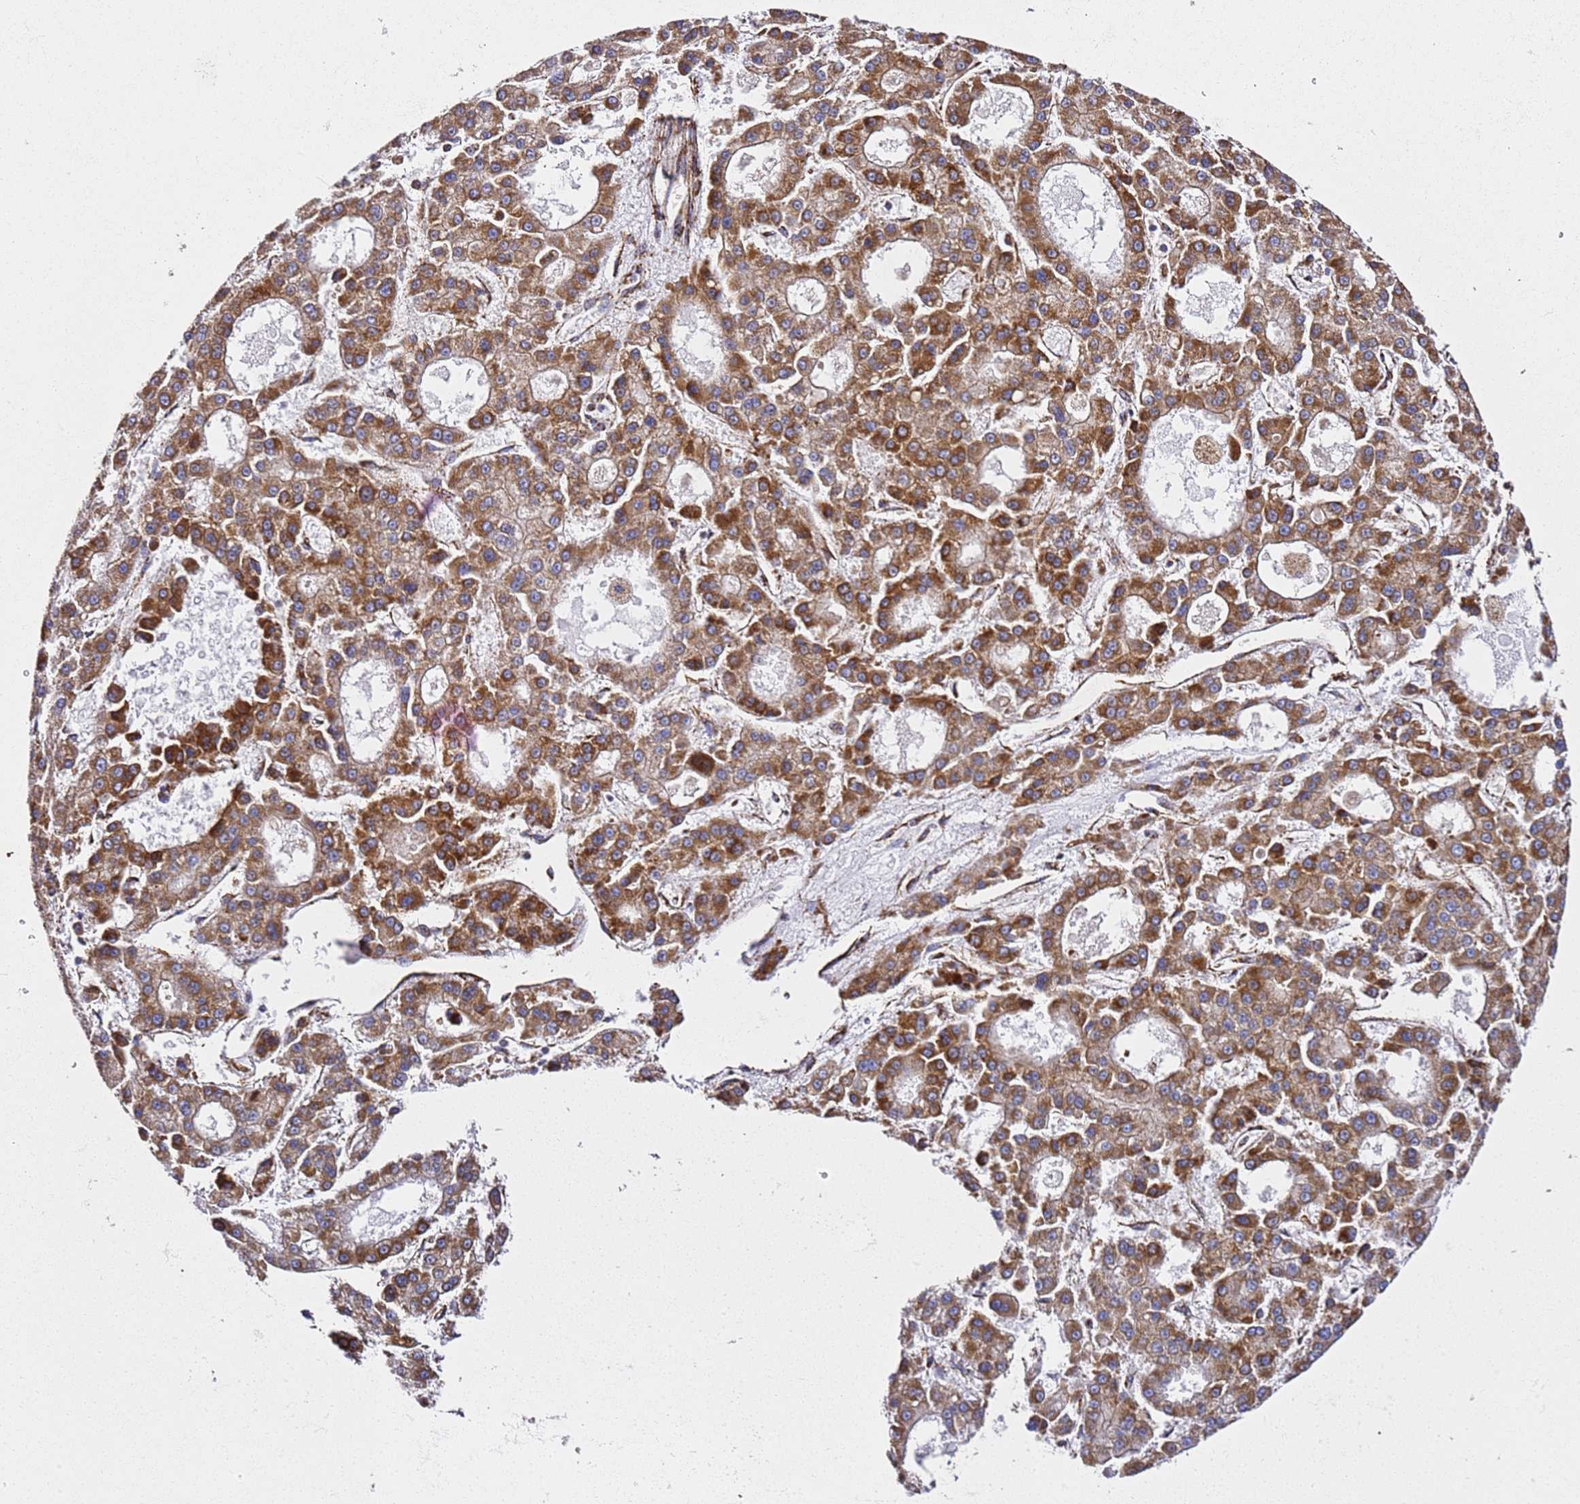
{"staining": {"intensity": "moderate", "quantity": ">75%", "location": "cytoplasmic/membranous"}, "tissue": "liver cancer", "cell_type": "Tumor cells", "image_type": "cancer", "snomed": [{"axis": "morphology", "description": "Carcinoma, Hepatocellular, NOS"}, {"axis": "topography", "description": "Liver"}], "caption": "Immunohistochemistry (IHC) photomicrograph of human hepatocellular carcinoma (liver) stained for a protein (brown), which displays medium levels of moderate cytoplasmic/membranous positivity in about >75% of tumor cells.", "gene": "NDUFA3", "patient": {"sex": "male", "age": 70}}